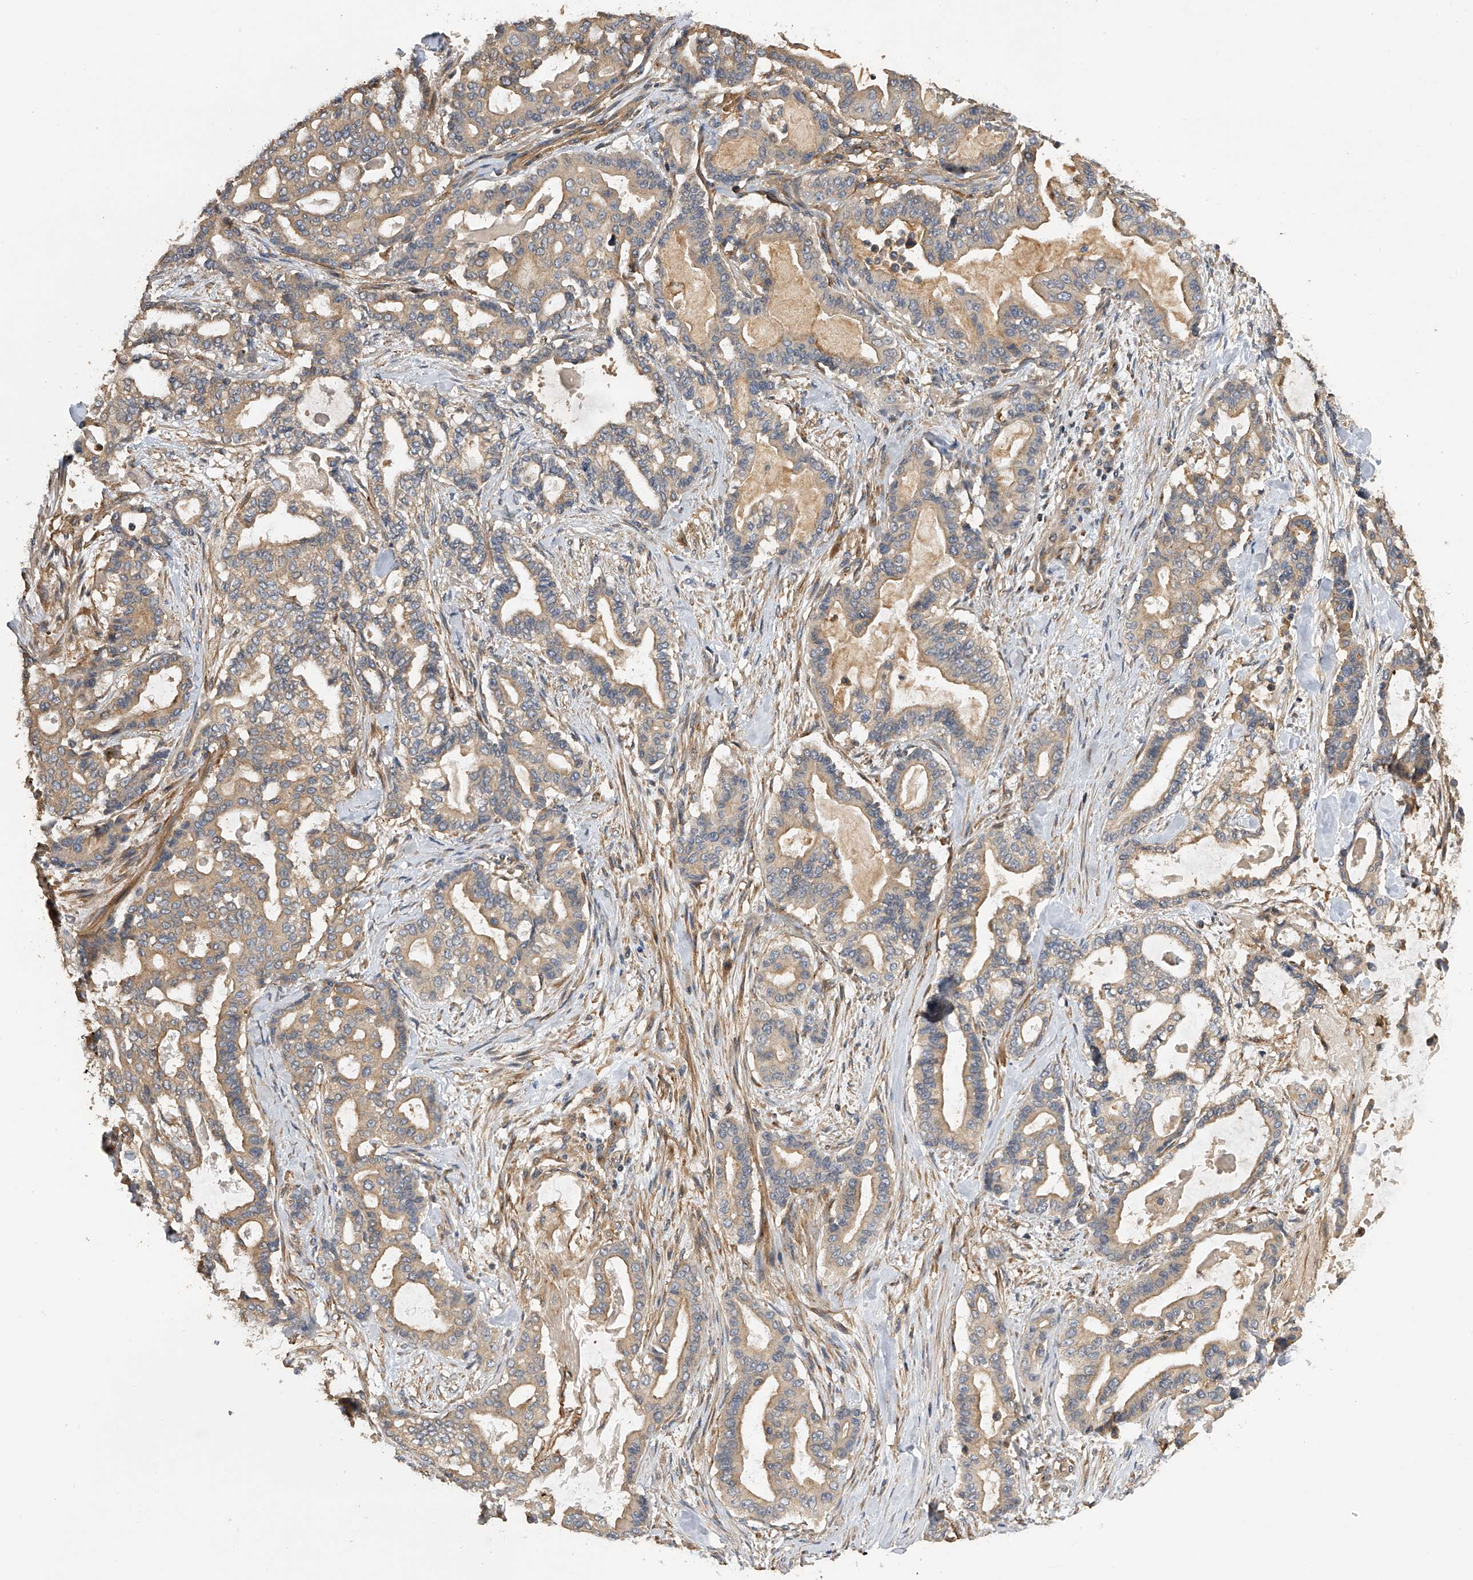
{"staining": {"intensity": "moderate", "quantity": "25%-75%", "location": "cytoplasmic/membranous"}, "tissue": "pancreatic cancer", "cell_type": "Tumor cells", "image_type": "cancer", "snomed": [{"axis": "morphology", "description": "Adenocarcinoma, NOS"}, {"axis": "topography", "description": "Pancreas"}], "caption": "This photomicrograph exhibits pancreatic adenocarcinoma stained with immunohistochemistry (IHC) to label a protein in brown. The cytoplasmic/membranous of tumor cells show moderate positivity for the protein. Nuclei are counter-stained blue.", "gene": "PTPRA", "patient": {"sex": "male", "age": 63}}